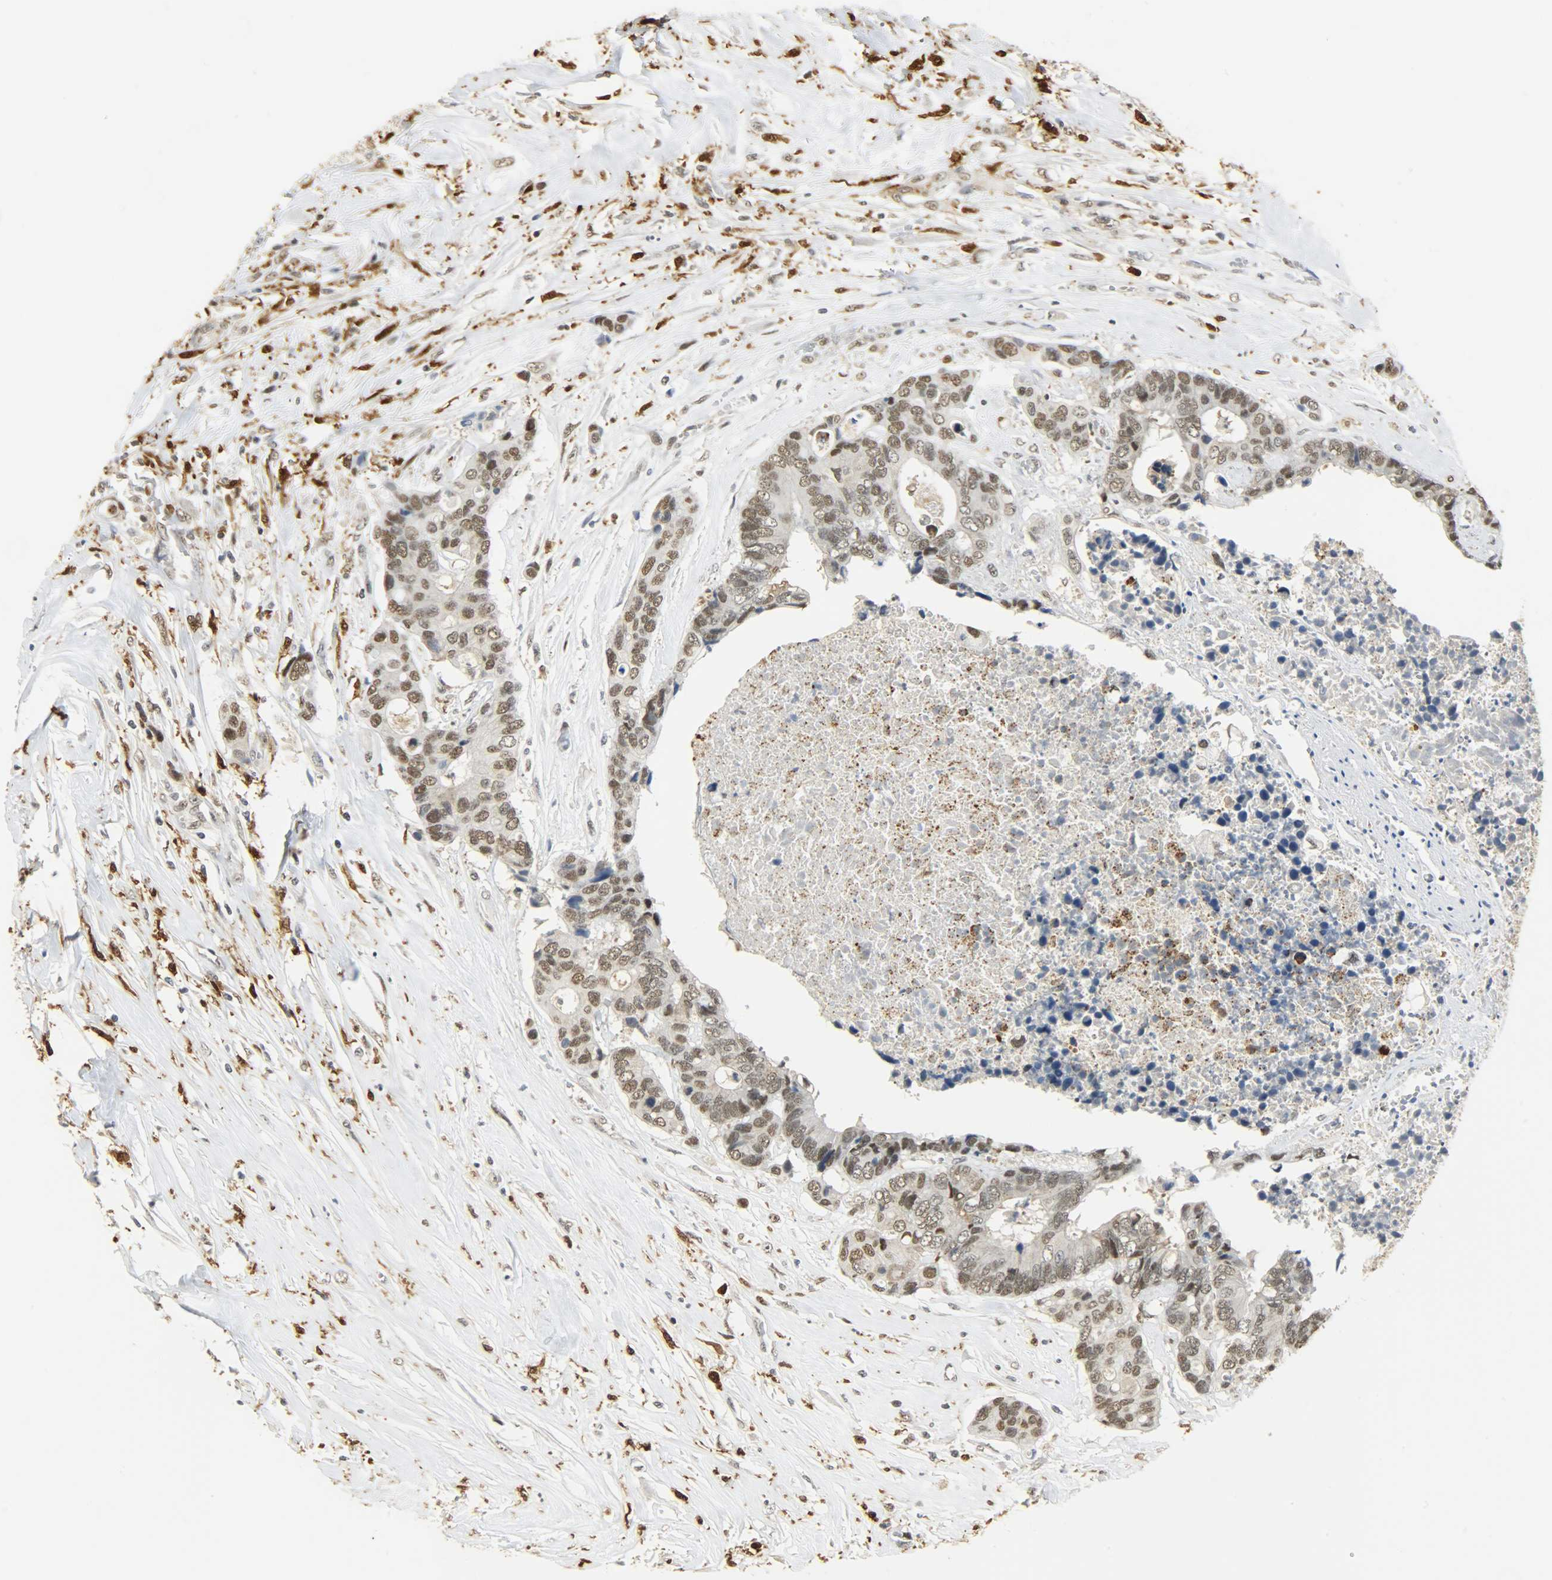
{"staining": {"intensity": "moderate", "quantity": ">75%", "location": "nuclear"}, "tissue": "colorectal cancer", "cell_type": "Tumor cells", "image_type": "cancer", "snomed": [{"axis": "morphology", "description": "Adenocarcinoma, NOS"}, {"axis": "topography", "description": "Rectum"}], "caption": "Protein staining of colorectal cancer tissue exhibits moderate nuclear positivity in about >75% of tumor cells.", "gene": "NGFR", "patient": {"sex": "male", "age": 55}}